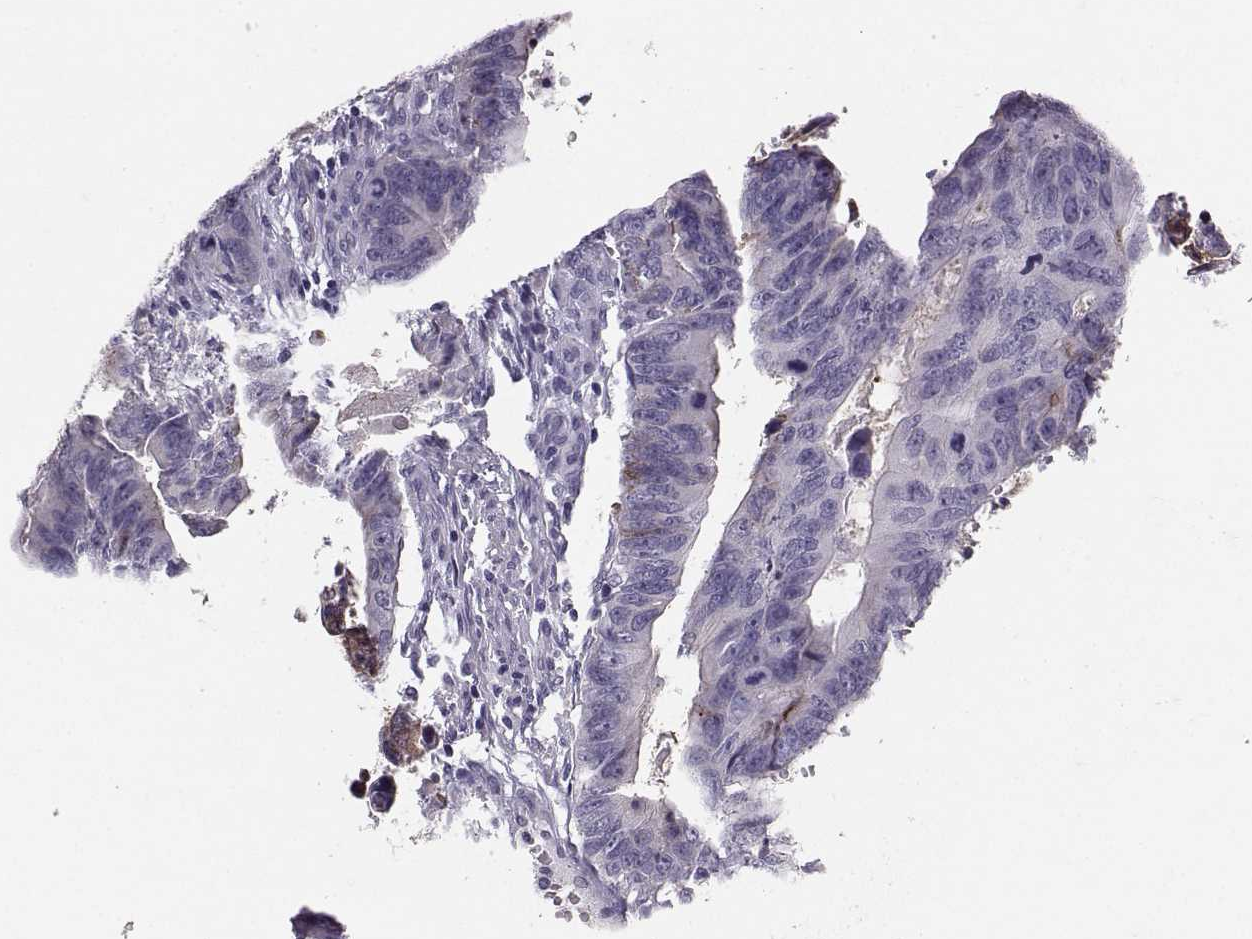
{"staining": {"intensity": "negative", "quantity": "none", "location": "none"}, "tissue": "colorectal cancer", "cell_type": "Tumor cells", "image_type": "cancer", "snomed": [{"axis": "morphology", "description": "Adenocarcinoma, NOS"}, {"axis": "topography", "description": "Colon"}], "caption": "A micrograph of human adenocarcinoma (colorectal) is negative for staining in tumor cells.", "gene": "PKP2", "patient": {"sex": "female", "age": 87}}